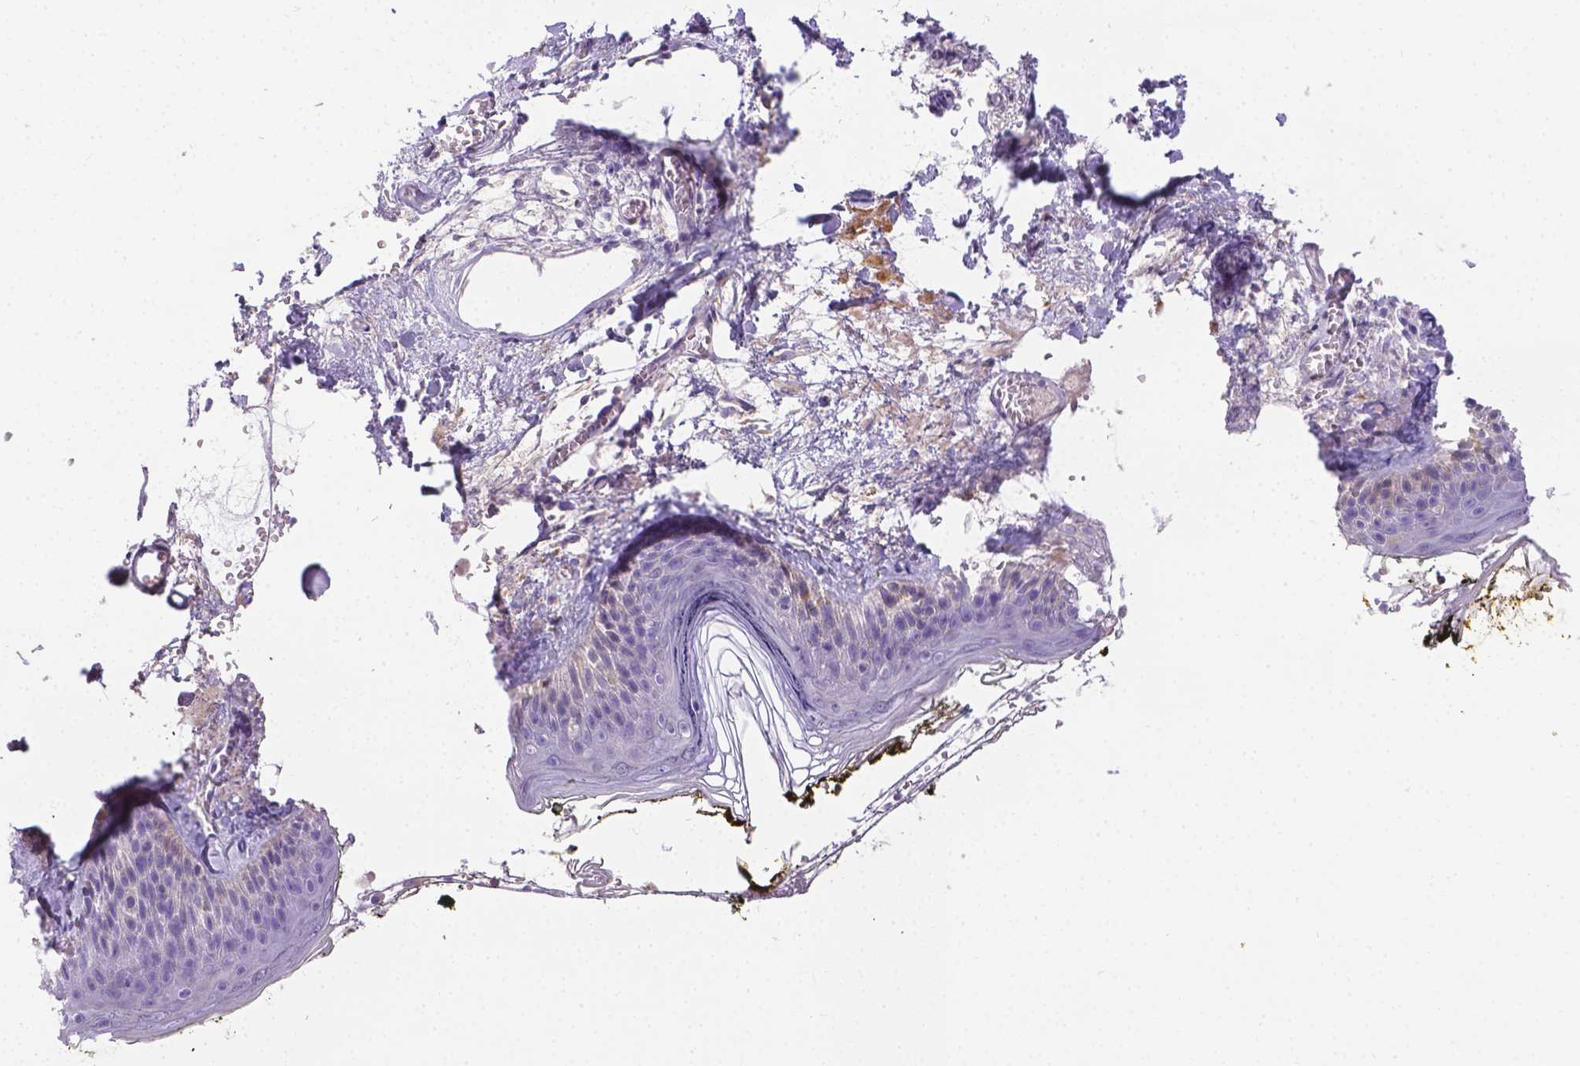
{"staining": {"intensity": "negative", "quantity": "none", "location": "none"}, "tissue": "skin", "cell_type": "Fibroblasts", "image_type": "normal", "snomed": [{"axis": "morphology", "description": "Normal tissue, NOS"}, {"axis": "topography", "description": "Skin"}], "caption": "Immunohistochemistry histopathology image of benign skin: skin stained with DAB (3,3'-diaminobenzidine) shows no significant protein positivity in fibroblasts.", "gene": "TM4SF18", "patient": {"sex": "male", "age": 76}}